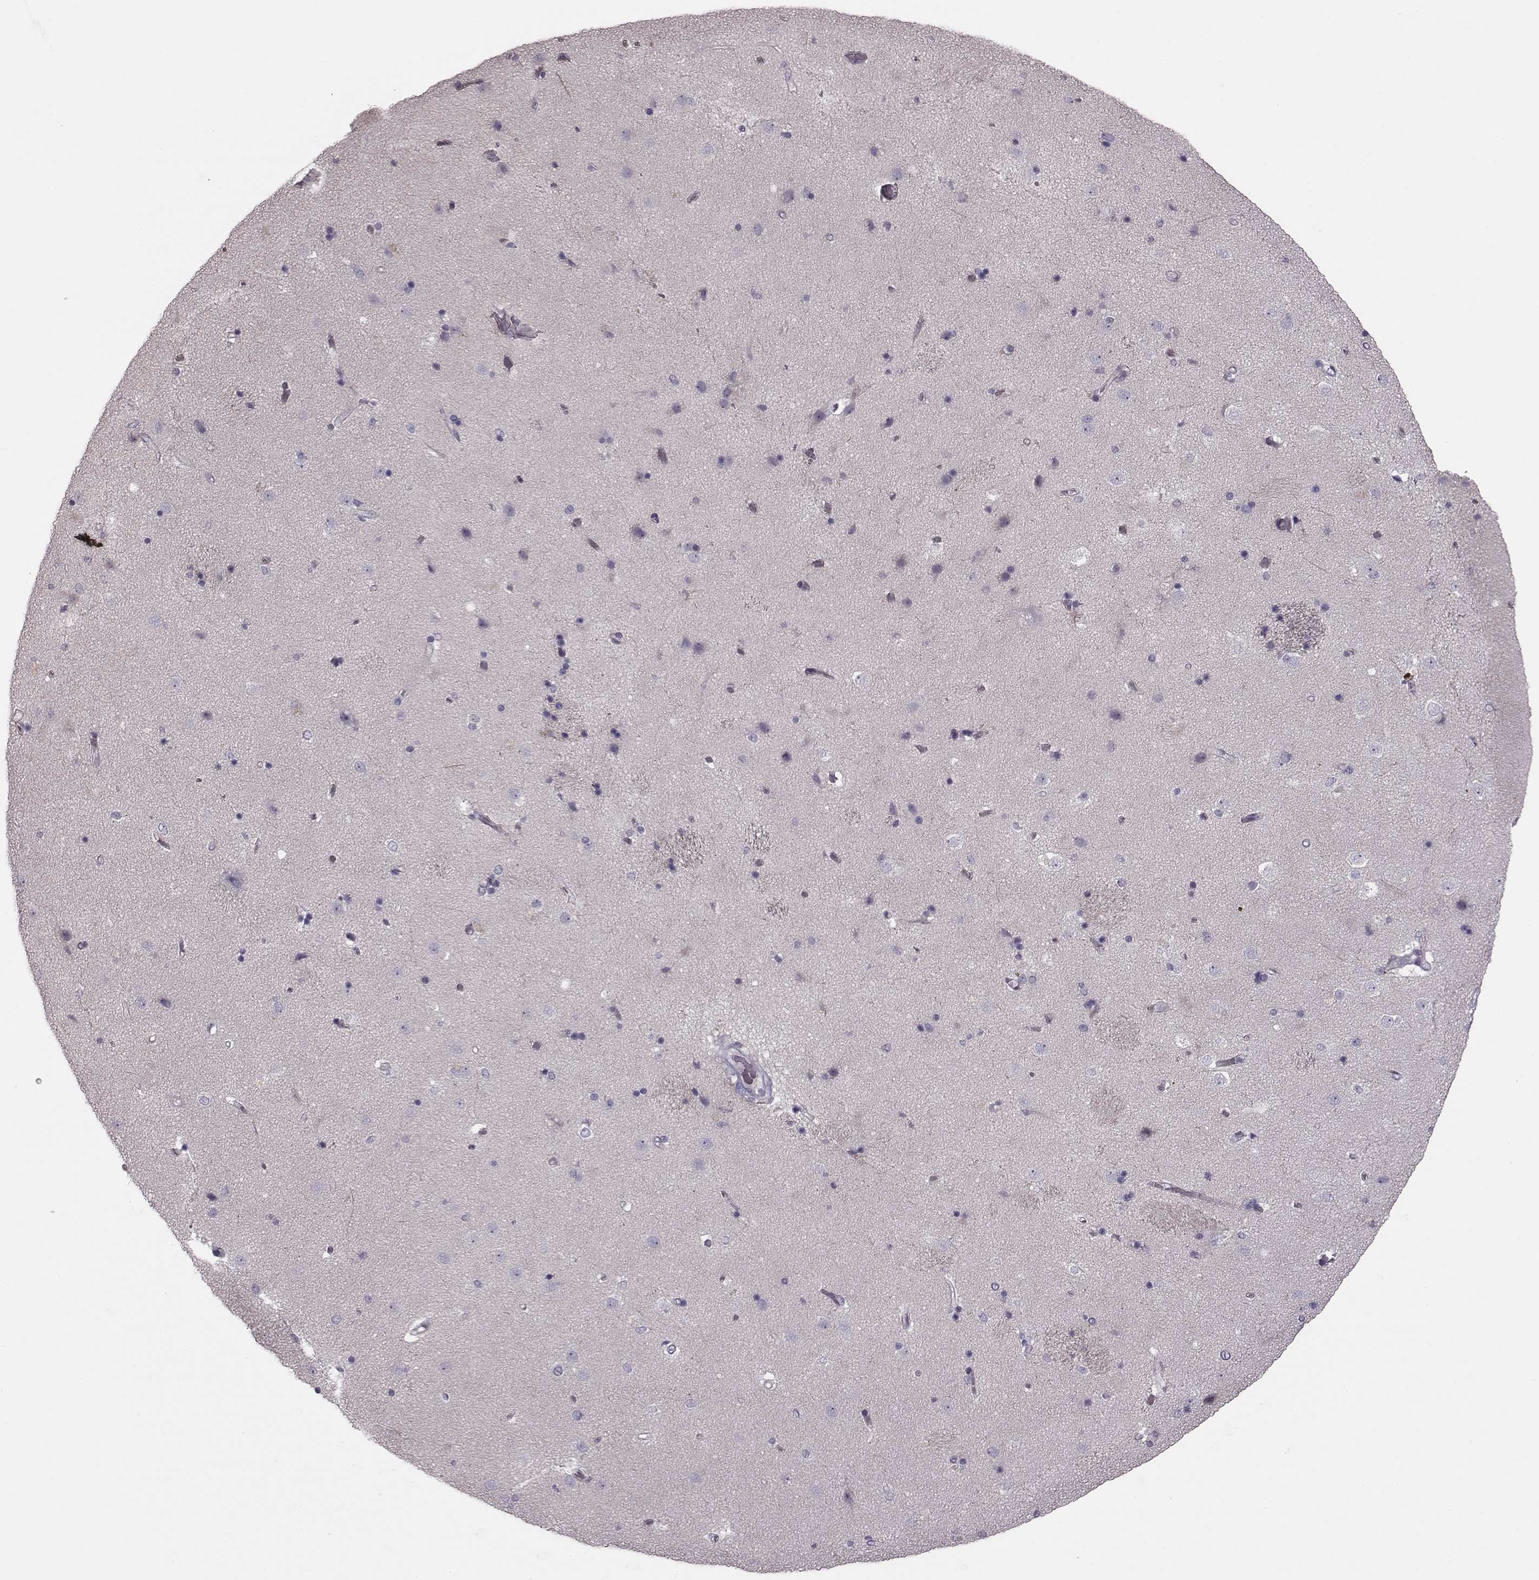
{"staining": {"intensity": "negative", "quantity": "none", "location": "none"}, "tissue": "caudate", "cell_type": "Glial cells", "image_type": "normal", "snomed": [{"axis": "morphology", "description": "Normal tissue, NOS"}, {"axis": "topography", "description": "Lateral ventricle wall"}], "caption": "Immunohistochemistry image of benign caudate: human caudate stained with DAB (3,3'-diaminobenzidine) exhibits no significant protein expression in glial cells. (Immunohistochemistry (ihc), brightfield microscopy, high magnification).", "gene": "SNTG1", "patient": {"sex": "female", "age": 71}}